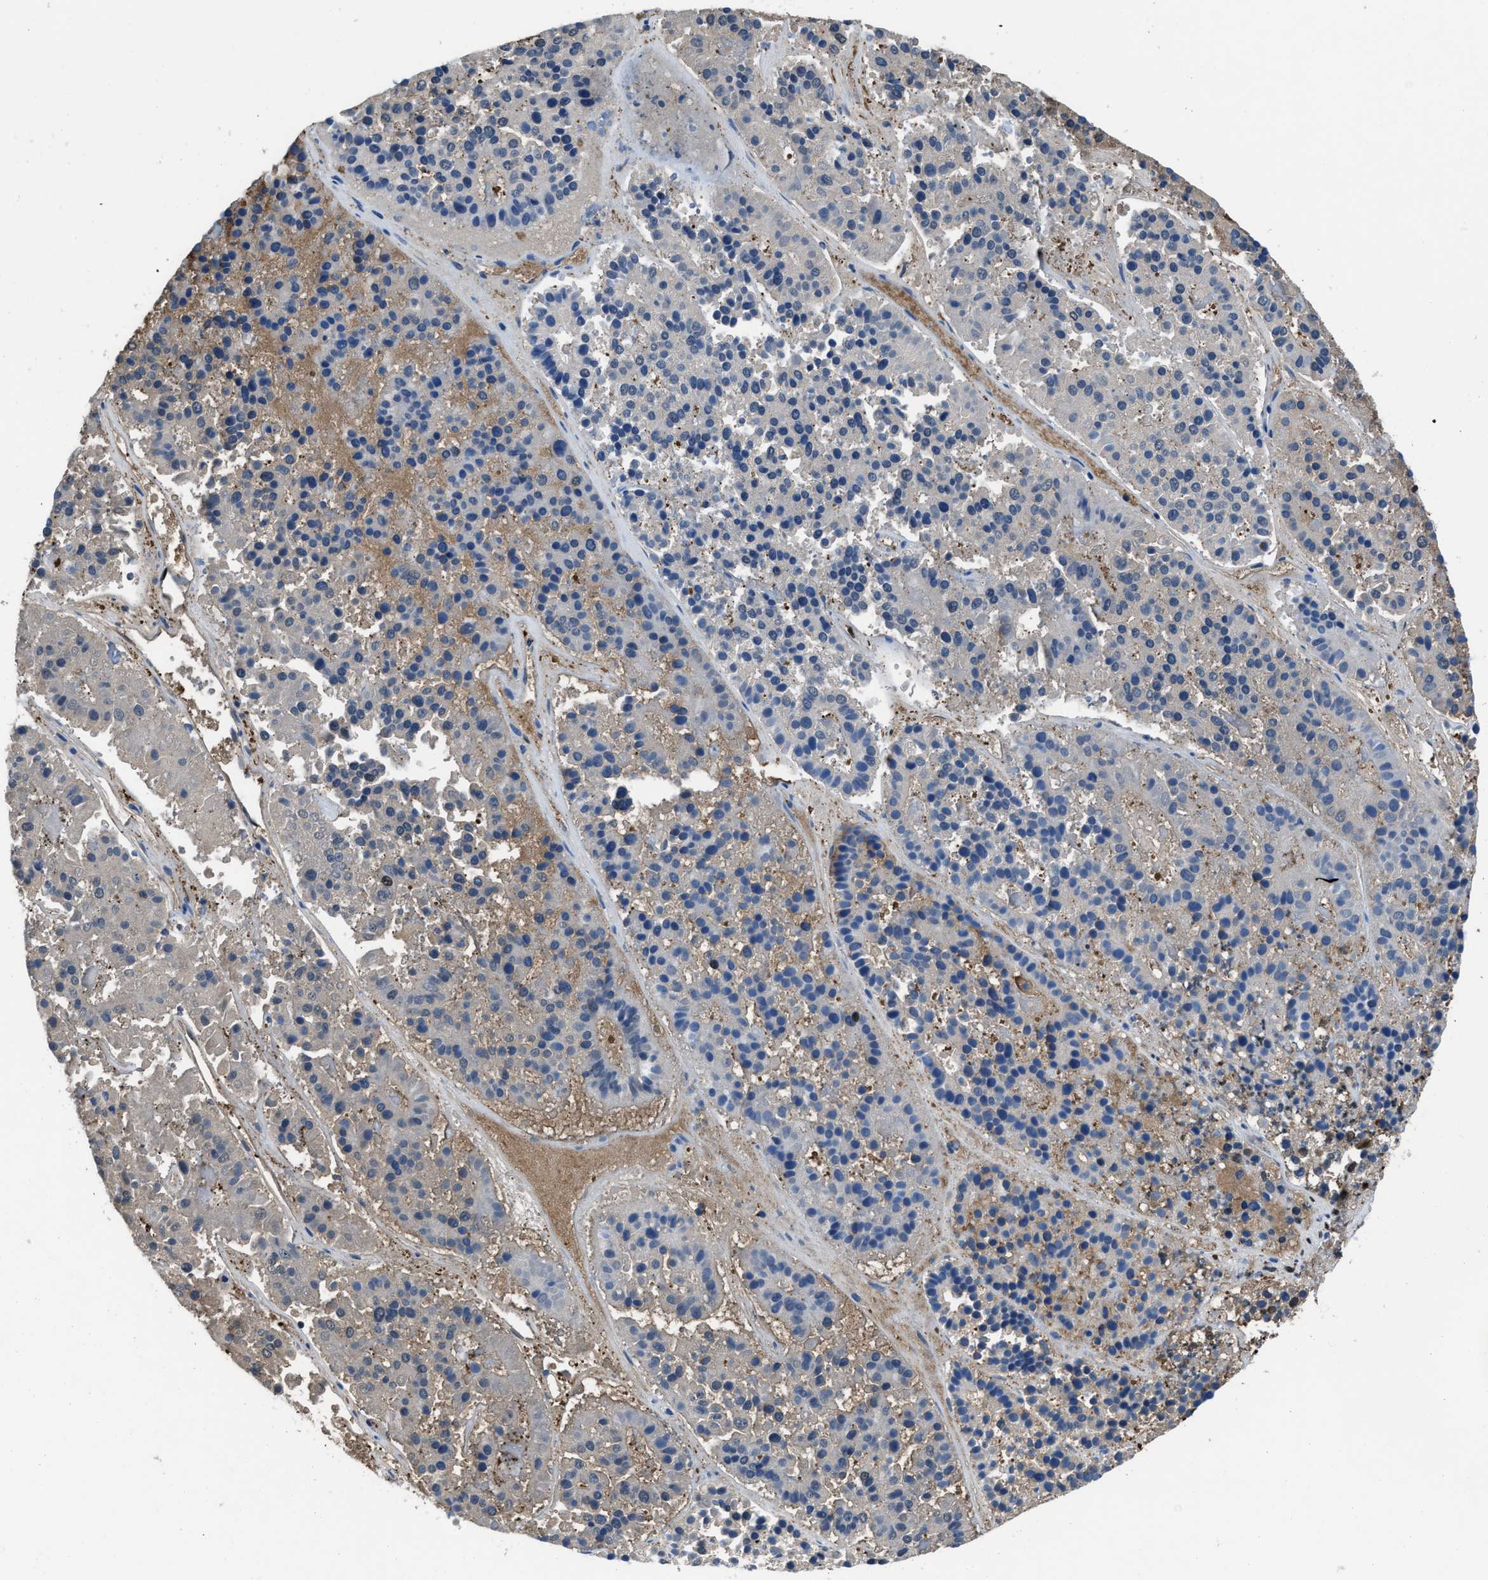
{"staining": {"intensity": "negative", "quantity": "none", "location": "none"}, "tissue": "pancreatic cancer", "cell_type": "Tumor cells", "image_type": "cancer", "snomed": [{"axis": "morphology", "description": "Adenocarcinoma, NOS"}, {"axis": "topography", "description": "Pancreas"}], "caption": "IHC of adenocarcinoma (pancreatic) demonstrates no staining in tumor cells.", "gene": "FNTA", "patient": {"sex": "male", "age": 50}}